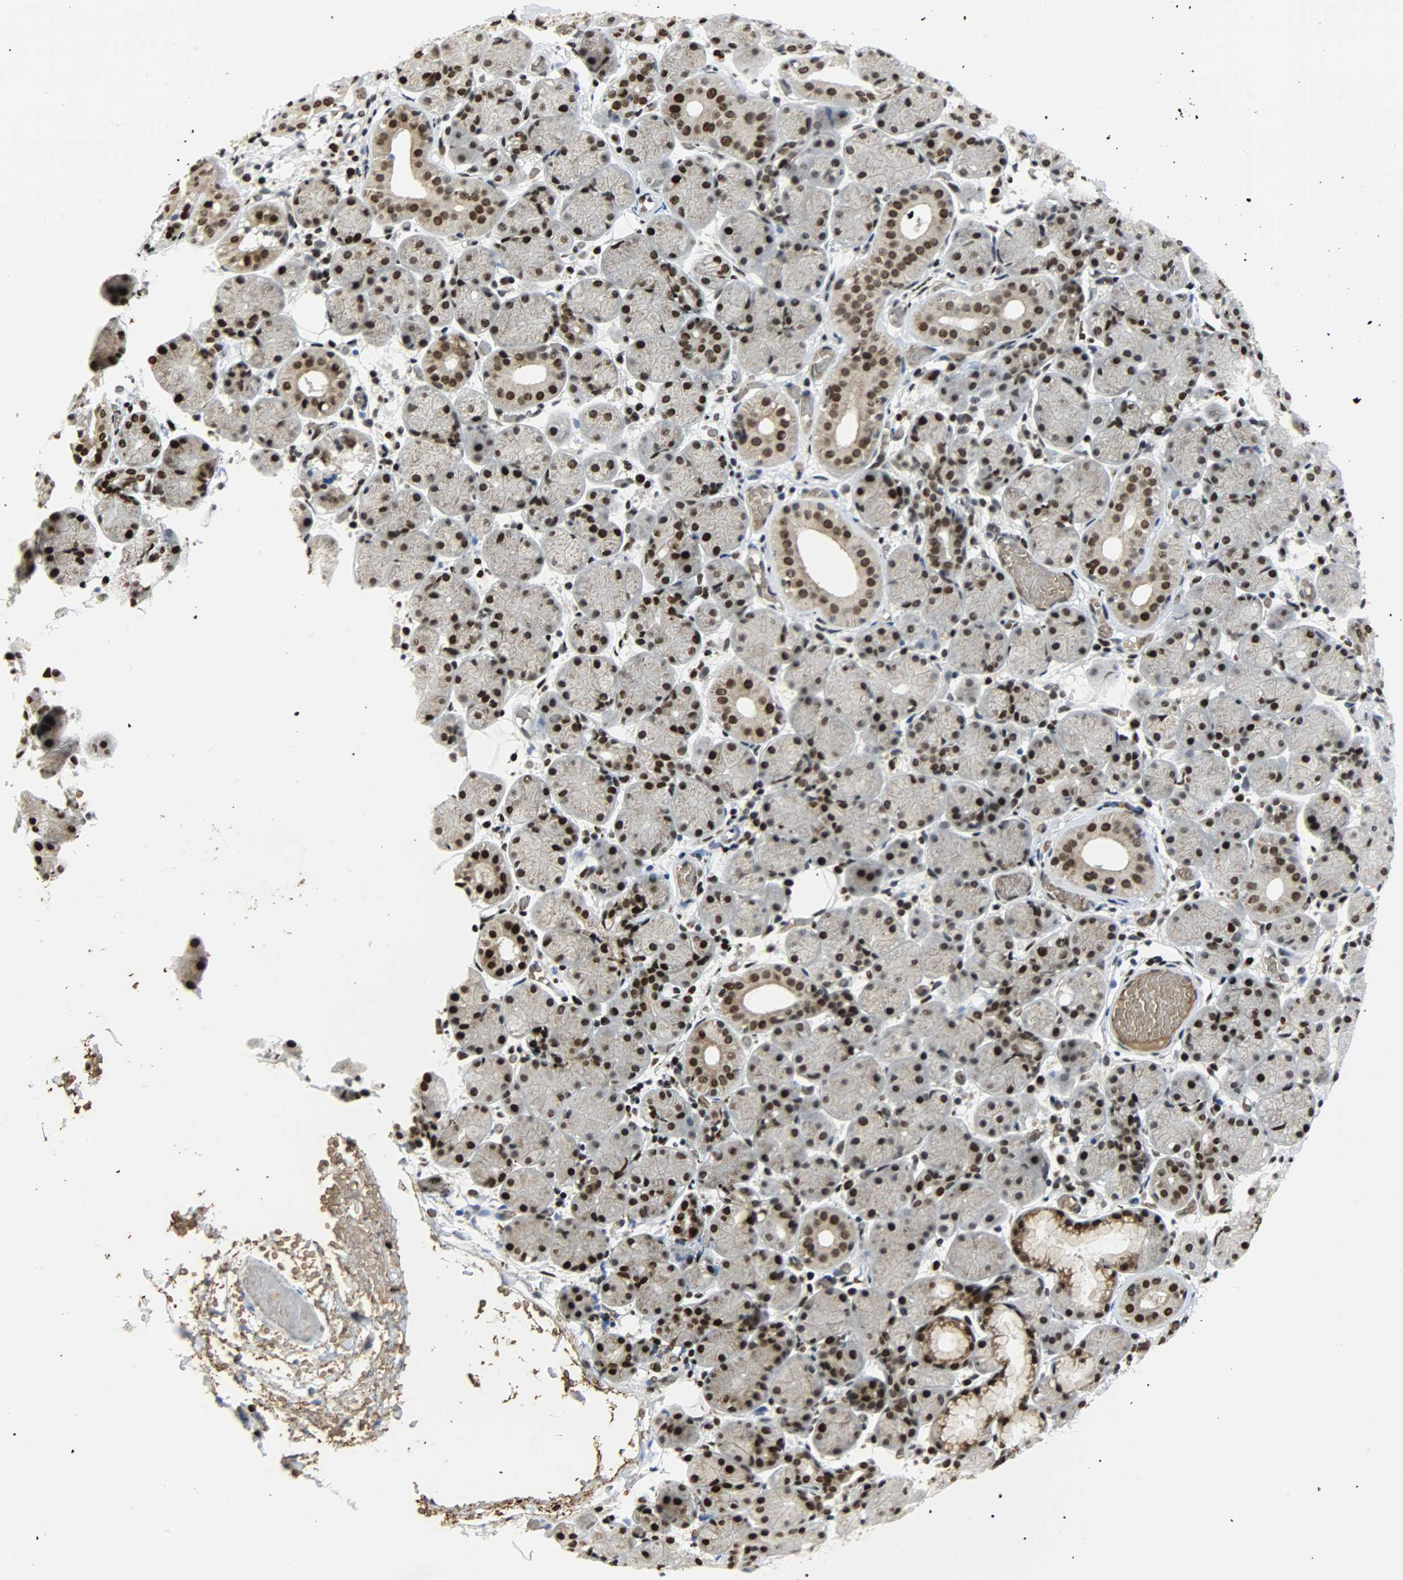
{"staining": {"intensity": "strong", "quantity": ">75%", "location": "cytoplasmic/membranous,nuclear"}, "tissue": "salivary gland", "cell_type": "Glandular cells", "image_type": "normal", "snomed": [{"axis": "morphology", "description": "Normal tissue, NOS"}, {"axis": "topography", "description": "Salivary gland"}], "caption": "Protein staining of unremarkable salivary gland reveals strong cytoplasmic/membranous,nuclear staining in about >75% of glandular cells. The staining was performed using DAB (3,3'-diaminobenzidine), with brown indicating positive protein expression. Nuclei are stained blue with hematoxylin.", "gene": "SNAI1", "patient": {"sex": "female", "age": 24}}